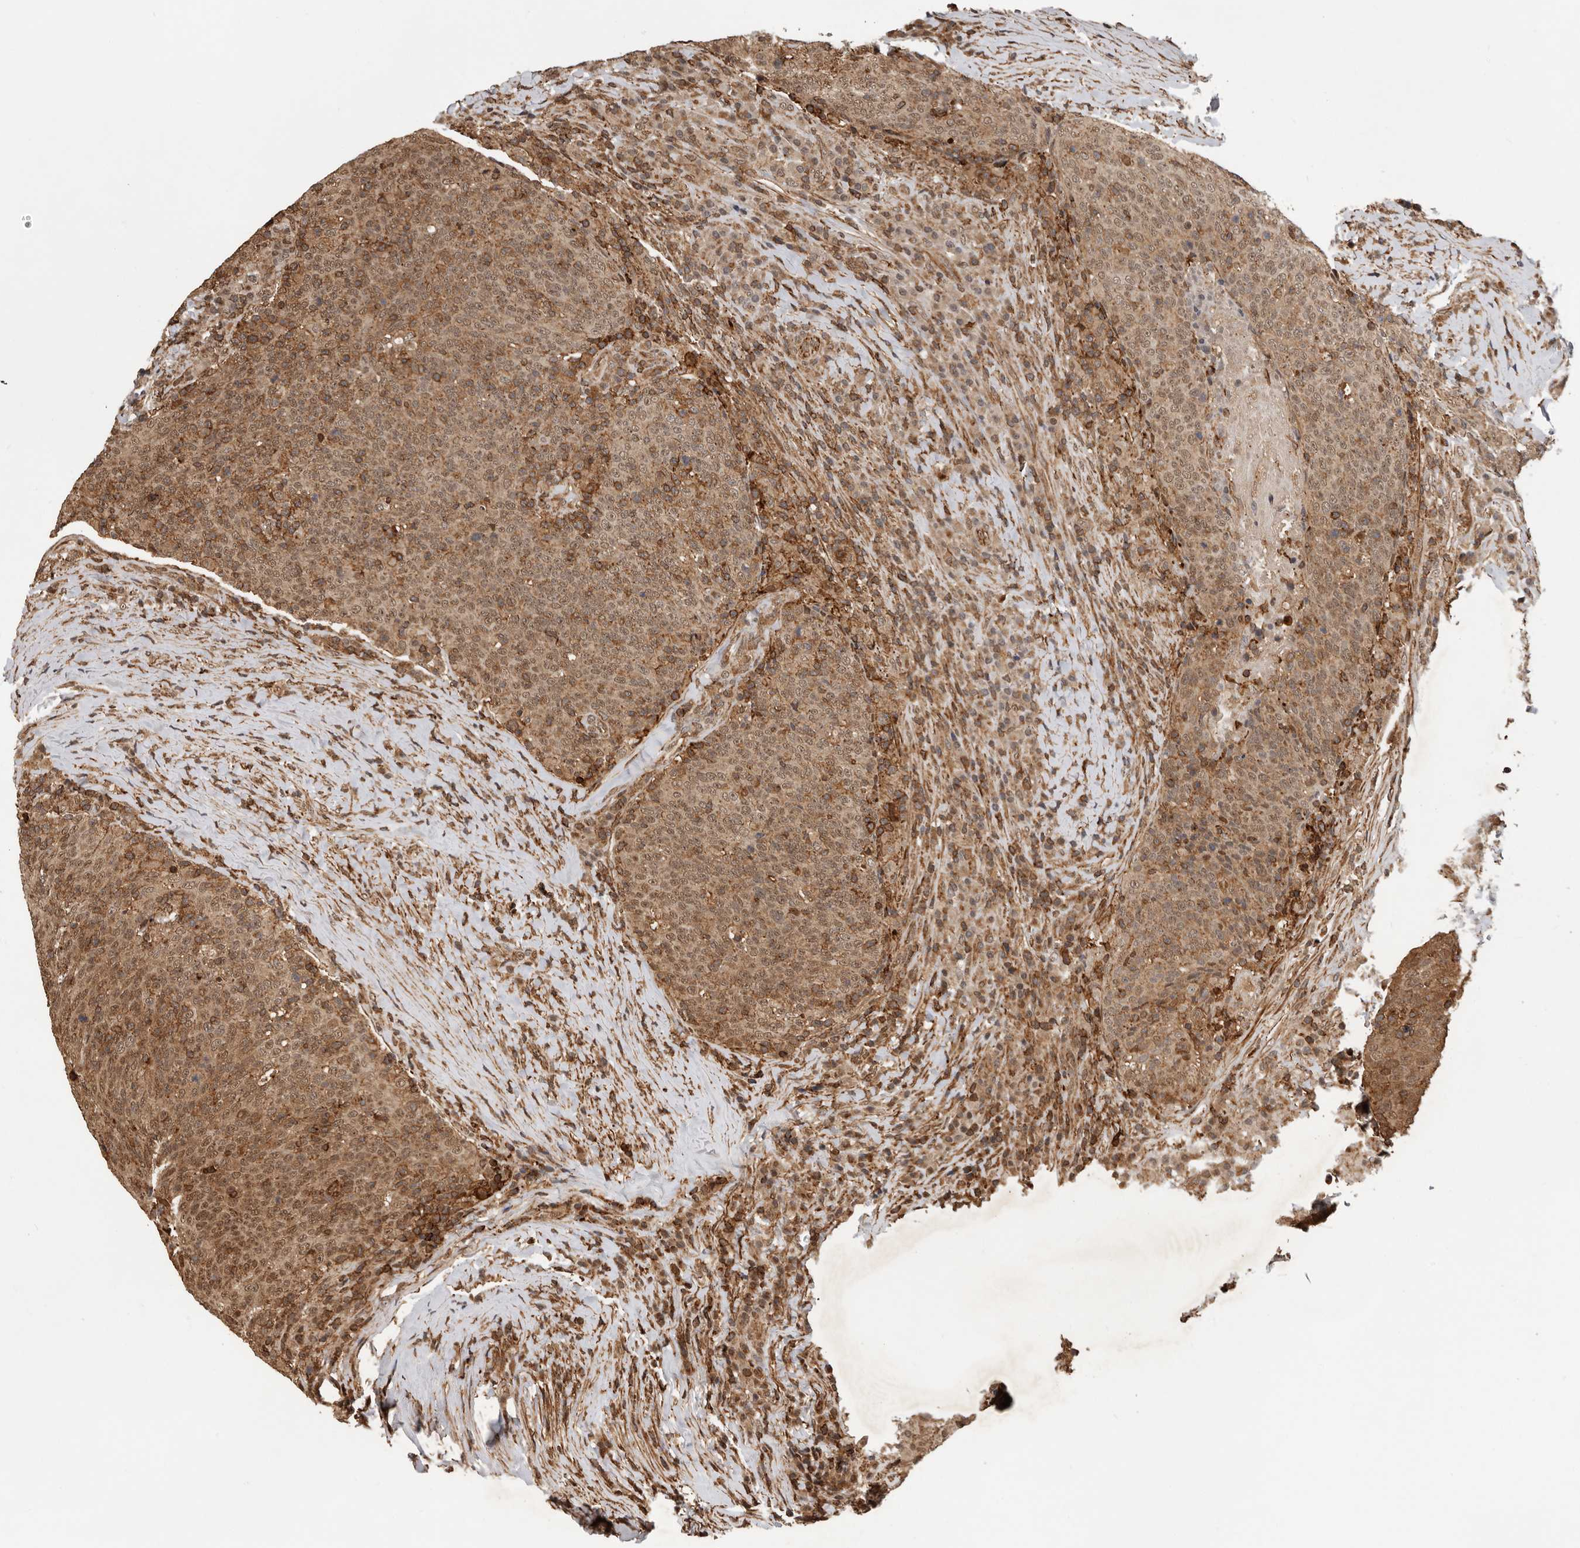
{"staining": {"intensity": "moderate", "quantity": ">75%", "location": "cytoplasmic/membranous"}, "tissue": "head and neck cancer", "cell_type": "Tumor cells", "image_type": "cancer", "snomed": [{"axis": "morphology", "description": "Squamous cell carcinoma, NOS"}, {"axis": "morphology", "description": "Squamous cell carcinoma, metastatic, NOS"}, {"axis": "topography", "description": "Lymph node"}, {"axis": "topography", "description": "Head-Neck"}], "caption": "There is medium levels of moderate cytoplasmic/membranous positivity in tumor cells of head and neck cancer, as demonstrated by immunohistochemical staining (brown color).", "gene": "RNF157", "patient": {"sex": "male", "age": 62}}